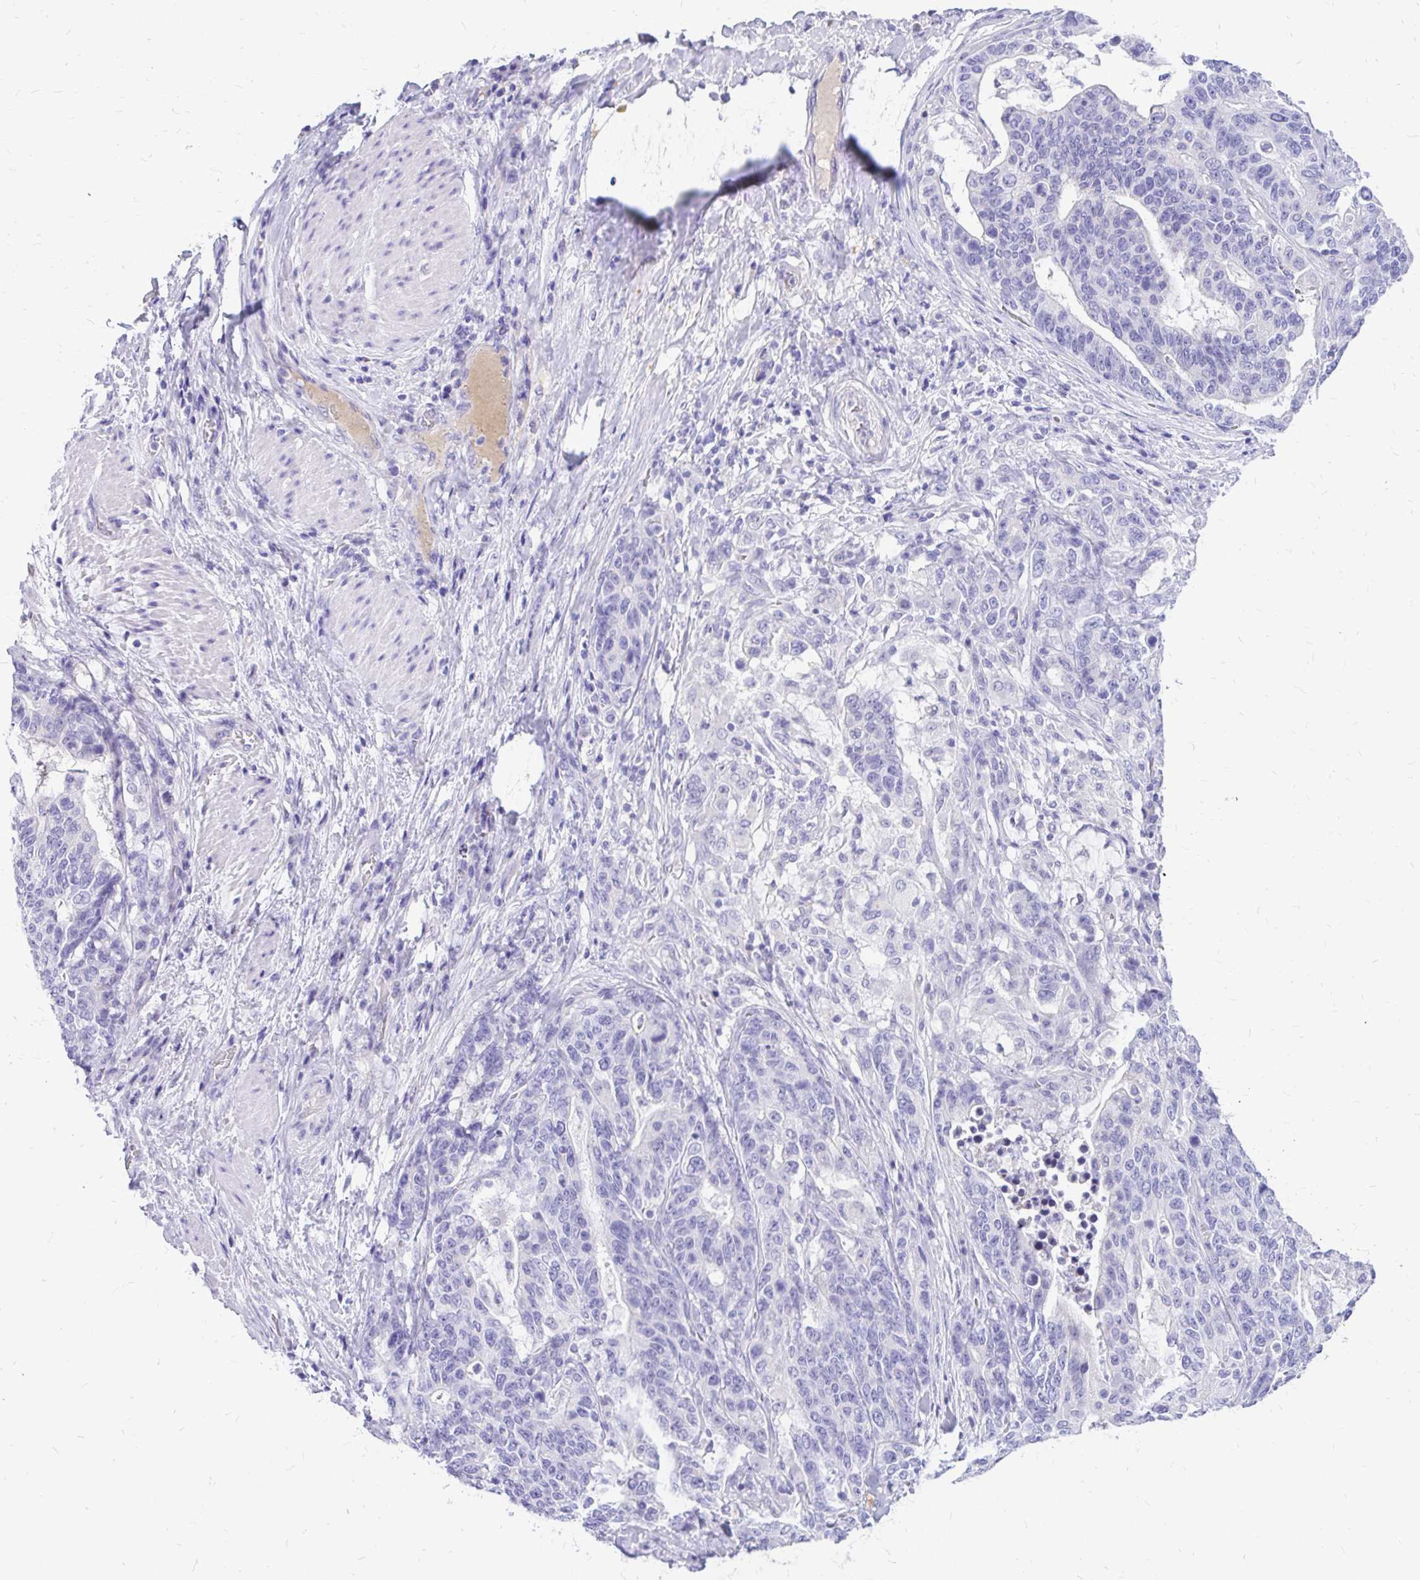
{"staining": {"intensity": "negative", "quantity": "none", "location": "none"}, "tissue": "stomach cancer", "cell_type": "Tumor cells", "image_type": "cancer", "snomed": [{"axis": "morphology", "description": "Normal tissue, NOS"}, {"axis": "morphology", "description": "Adenocarcinoma, NOS"}, {"axis": "topography", "description": "Stomach"}], "caption": "A photomicrograph of human stomach cancer (adenocarcinoma) is negative for staining in tumor cells.", "gene": "MAP1LC3A", "patient": {"sex": "female", "age": 64}}